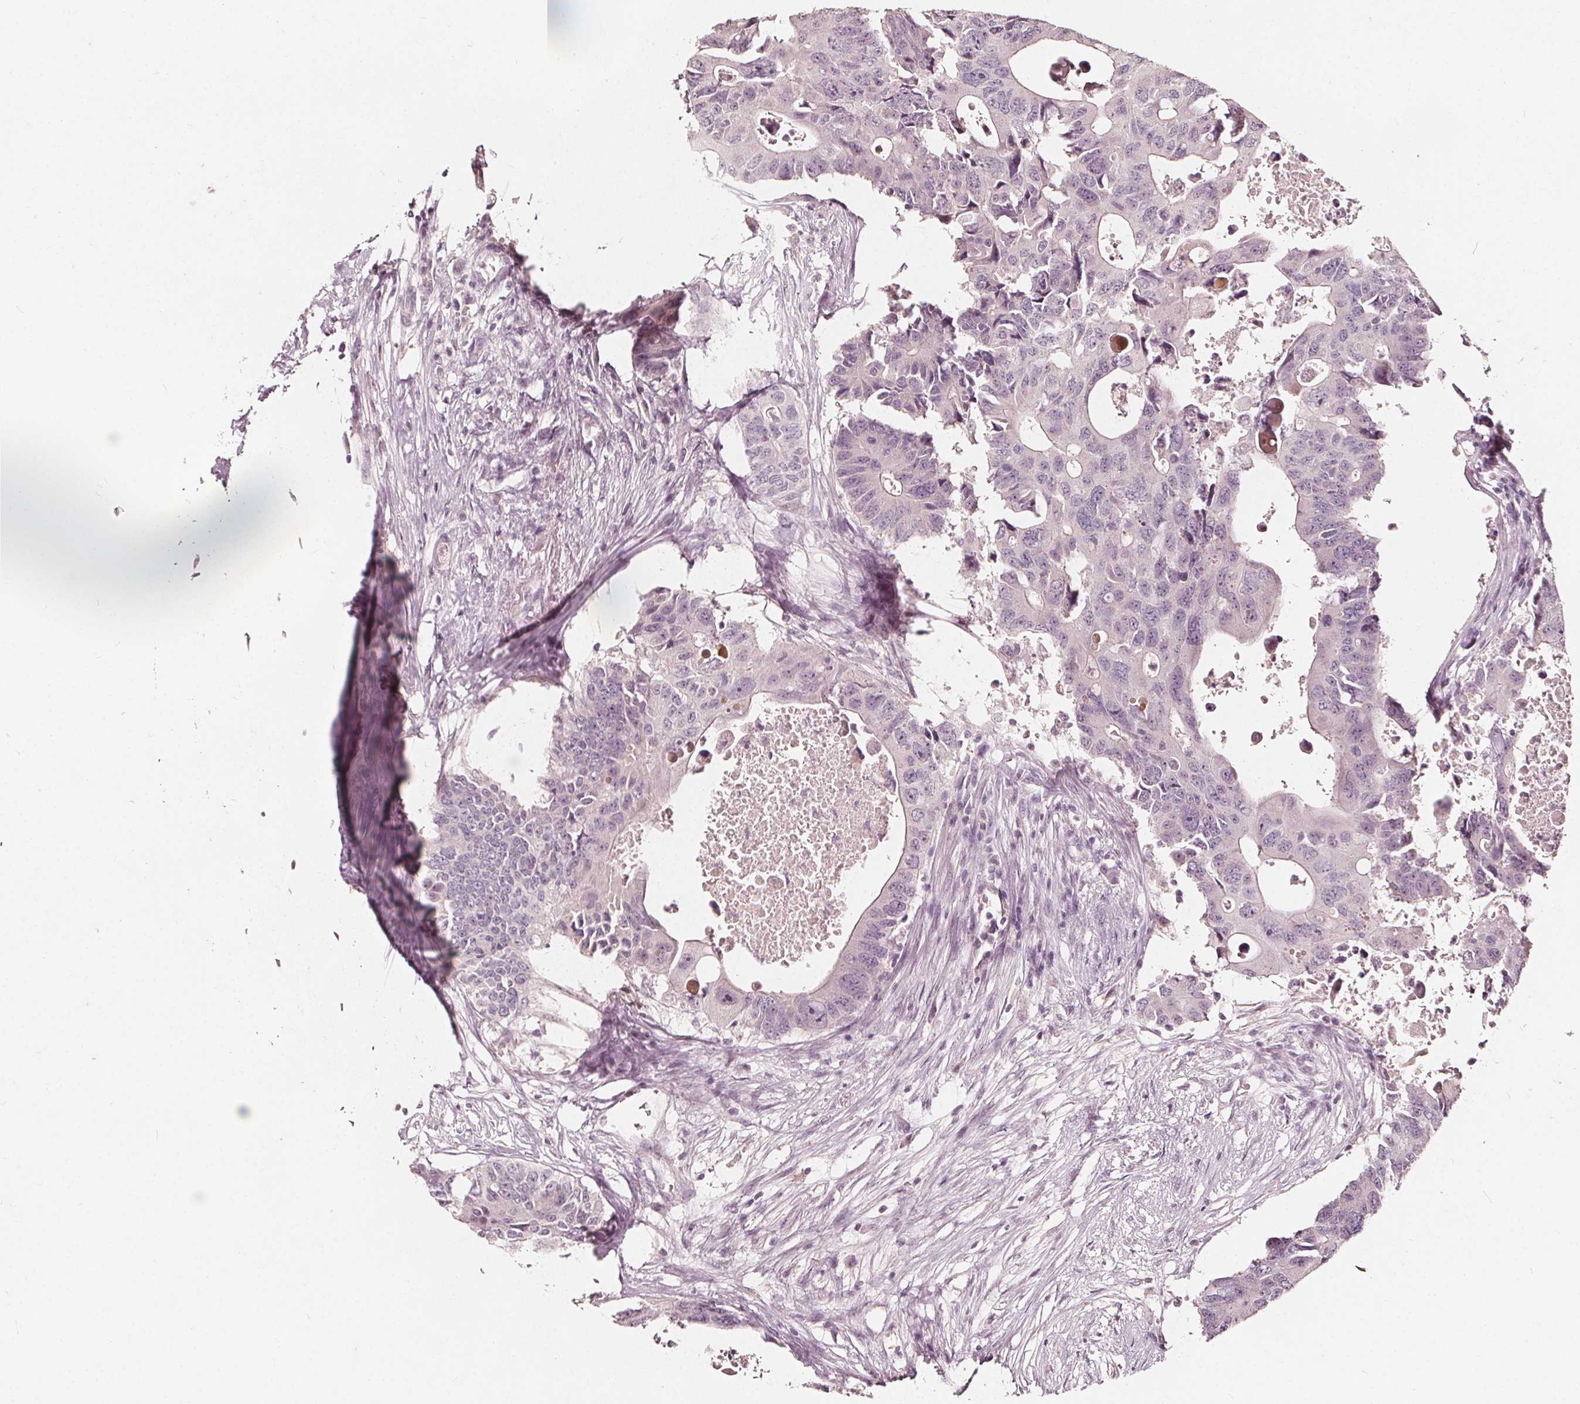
{"staining": {"intensity": "negative", "quantity": "none", "location": "none"}, "tissue": "colorectal cancer", "cell_type": "Tumor cells", "image_type": "cancer", "snomed": [{"axis": "morphology", "description": "Adenocarcinoma, NOS"}, {"axis": "topography", "description": "Colon"}], "caption": "DAB (3,3'-diaminobenzidine) immunohistochemical staining of human adenocarcinoma (colorectal) reveals no significant expression in tumor cells.", "gene": "NPC1L1", "patient": {"sex": "male", "age": 71}}